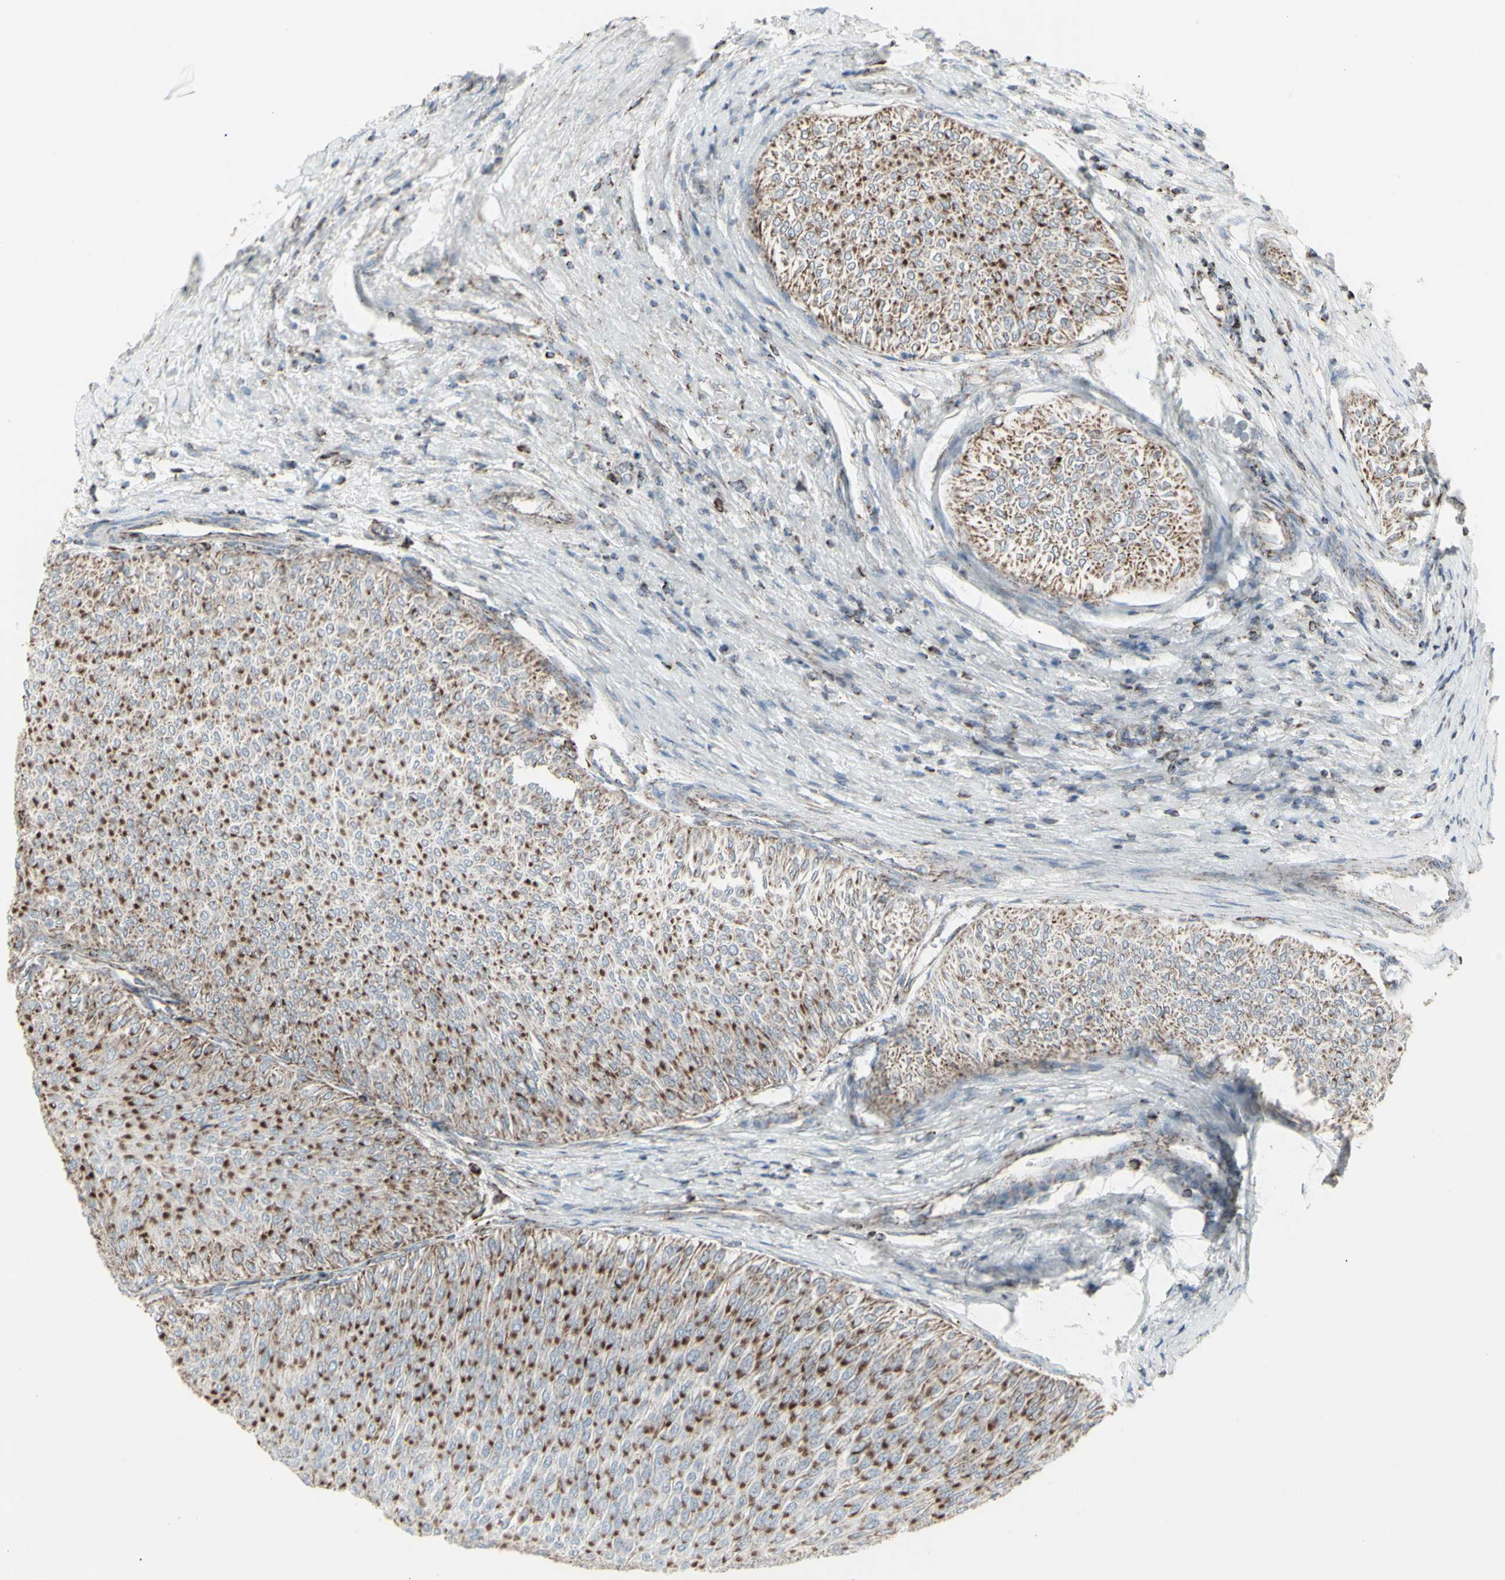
{"staining": {"intensity": "moderate", "quantity": "25%-75%", "location": "cytoplasmic/membranous"}, "tissue": "urothelial cancer", "cell_type": "Tumor cells", "image_type": "cancer", "snomed": [{"axis": "morphology", "description": "Urothelial carcinoma, Low grade"}, {"axis": "topography", "description": "Urinary bladder"}], "caption": "IHC (DAB) staining of human urothelial carcinoma (low-grade) demonstrates moderate cytoplasmic/membranous protein expression in about 25%-75% of tumor cells.", "gene": "PLGRKT", "patient": {"sex": "male", "age": 78}}